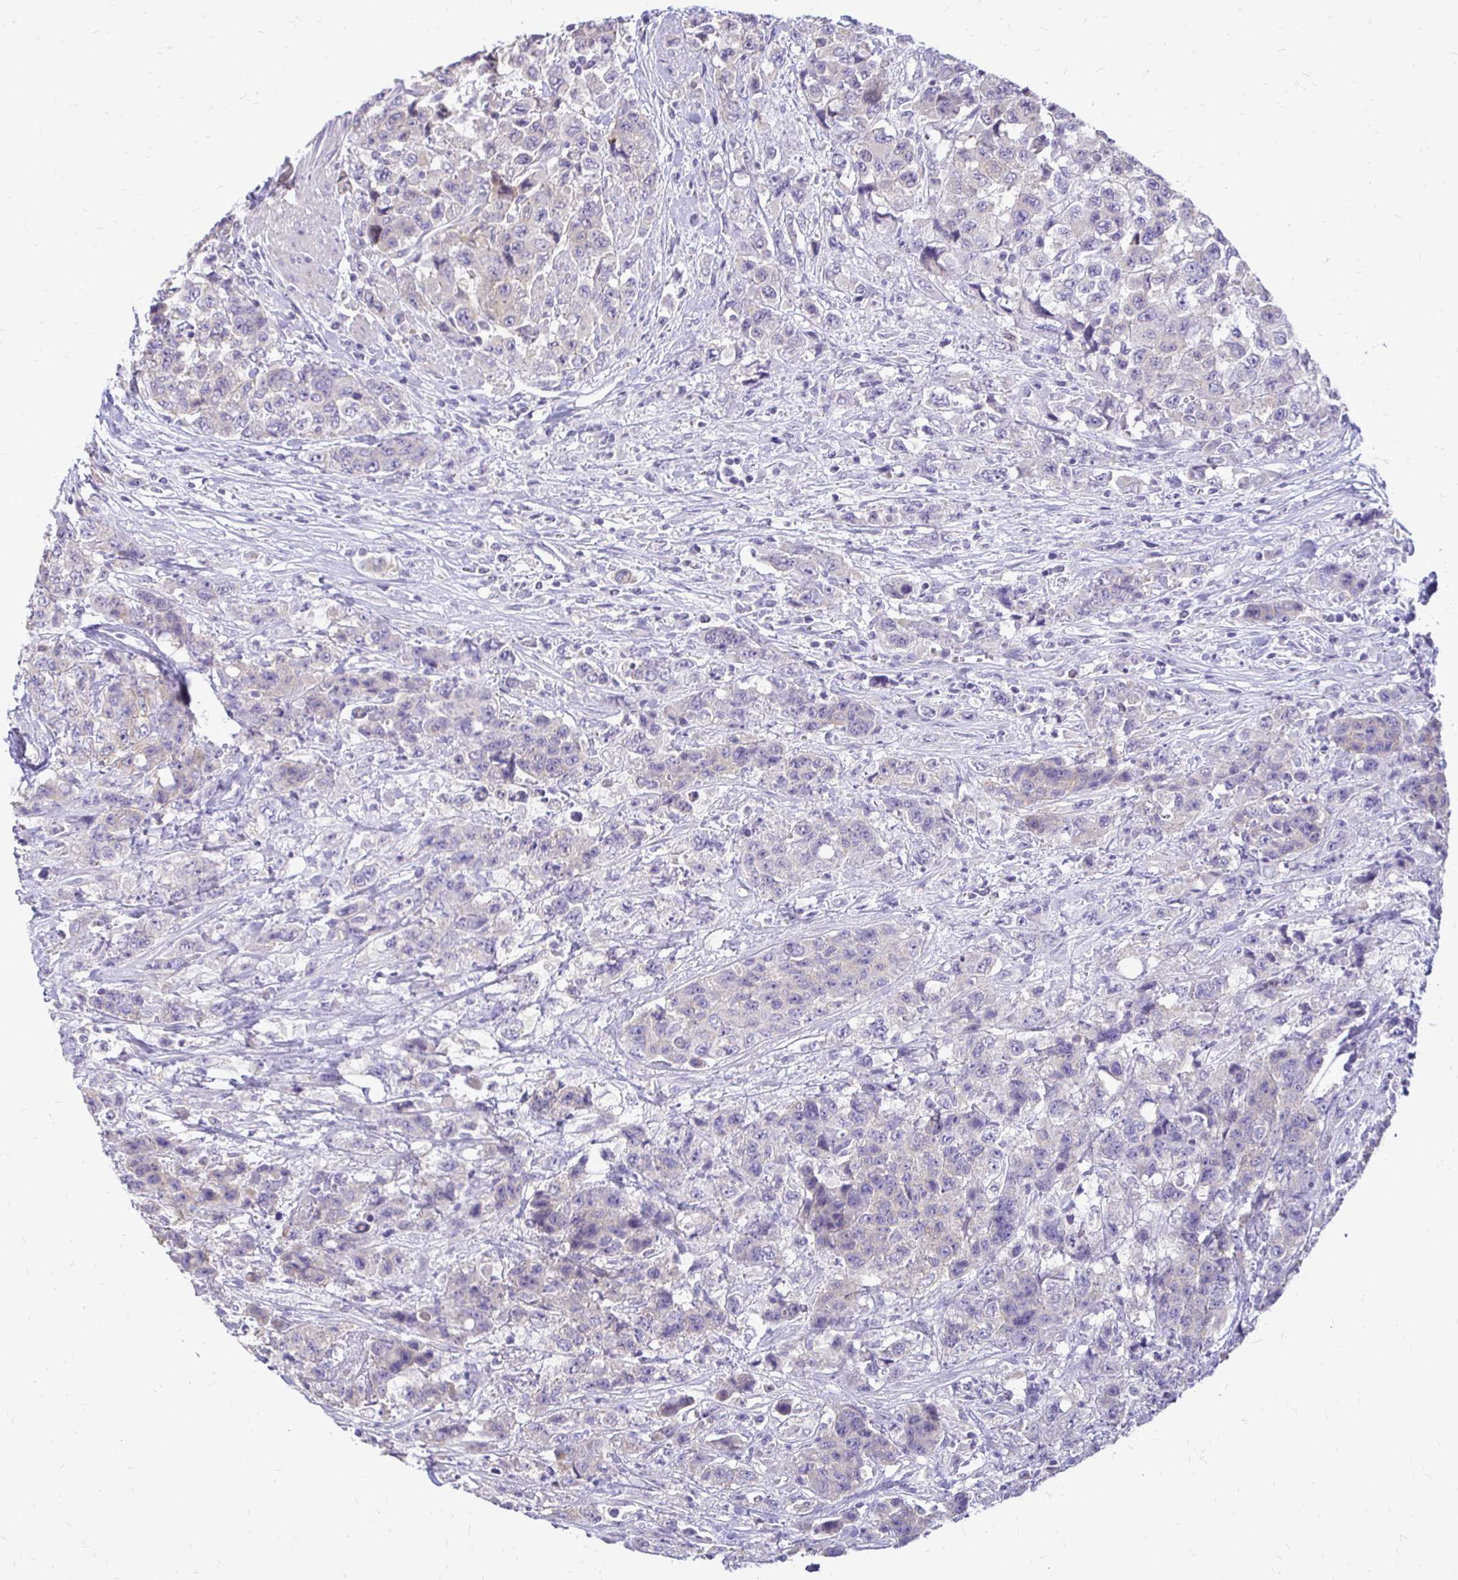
{"staining": {"intensity": "negative", "quantity": "none", "location": "none"}, "tissue": "urothelial cancer", "cell_type": "Tumor cells", "image_type": "cancer", "snomed": [{"axis": "morphology", "description": "Urothelial carcinoma, High grade"}, {"axis": "topography", "description": "Urinary bladder"}], "caption": "Immunohistochemical staining of urothelial cancer demonstrates no significant staining in tumor cells.", "gene": "ALPG", "patient": {"sex": "female", "age": 78}}